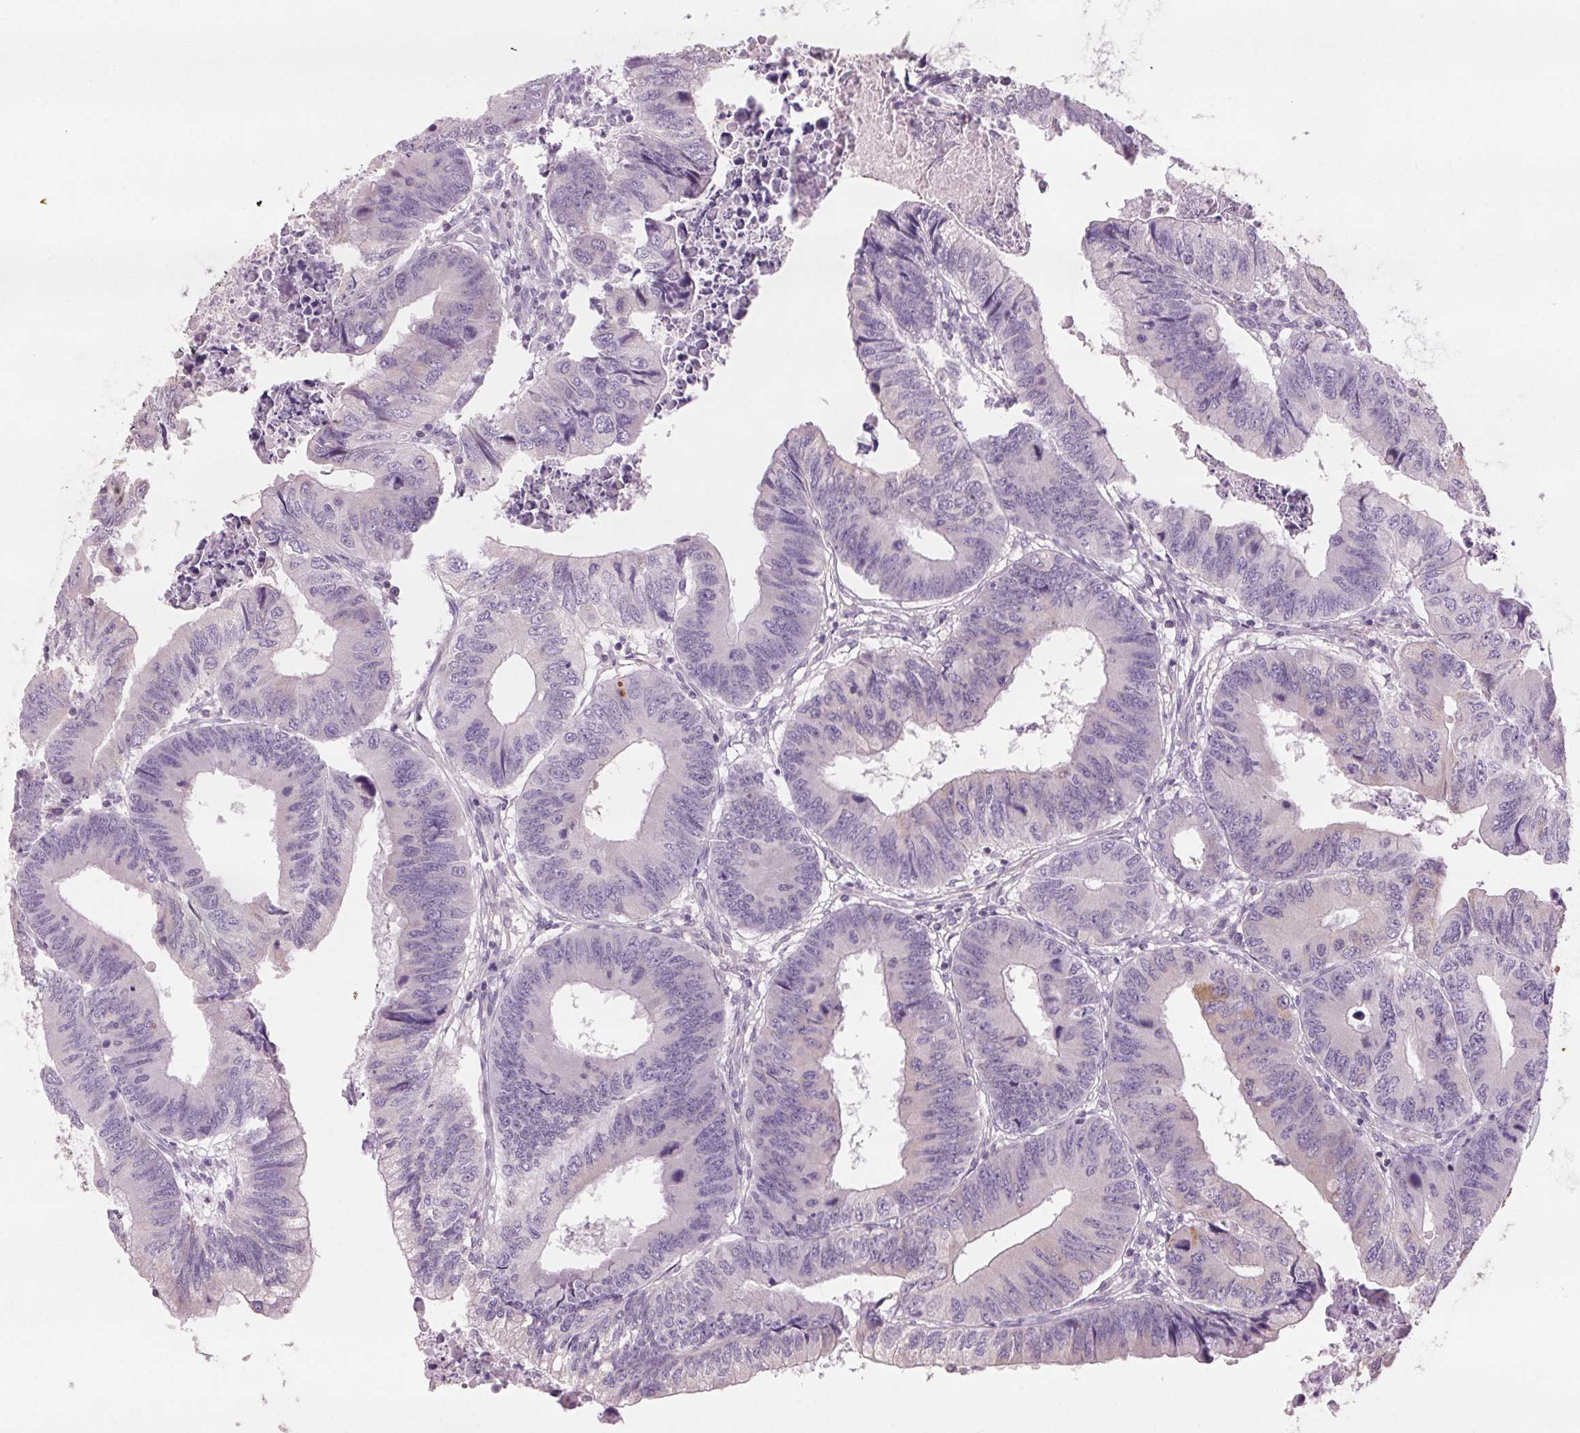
{"staining": {"intensity": "negative", "quantity": "none", "location": "none"}, "tissue": "colorectal cancer", "cell_type": "Tumor cells", "image_type": "cancer", "snomed": [{"axis": "morphology", "description": "Adenocarcinoma, NOS"}, {"axis": "topography", "description": "Colon"}], "caption": "Immunohistochemistry (IHC) image of neoplastic tissue: adenocarcinoma (colorectal) stained with DAB reveals no significant protein expression in tumor cells. Nuclei are stained in blue.", "gene": "HHLA2", "patient": {"sex": "male", "age": 53}}